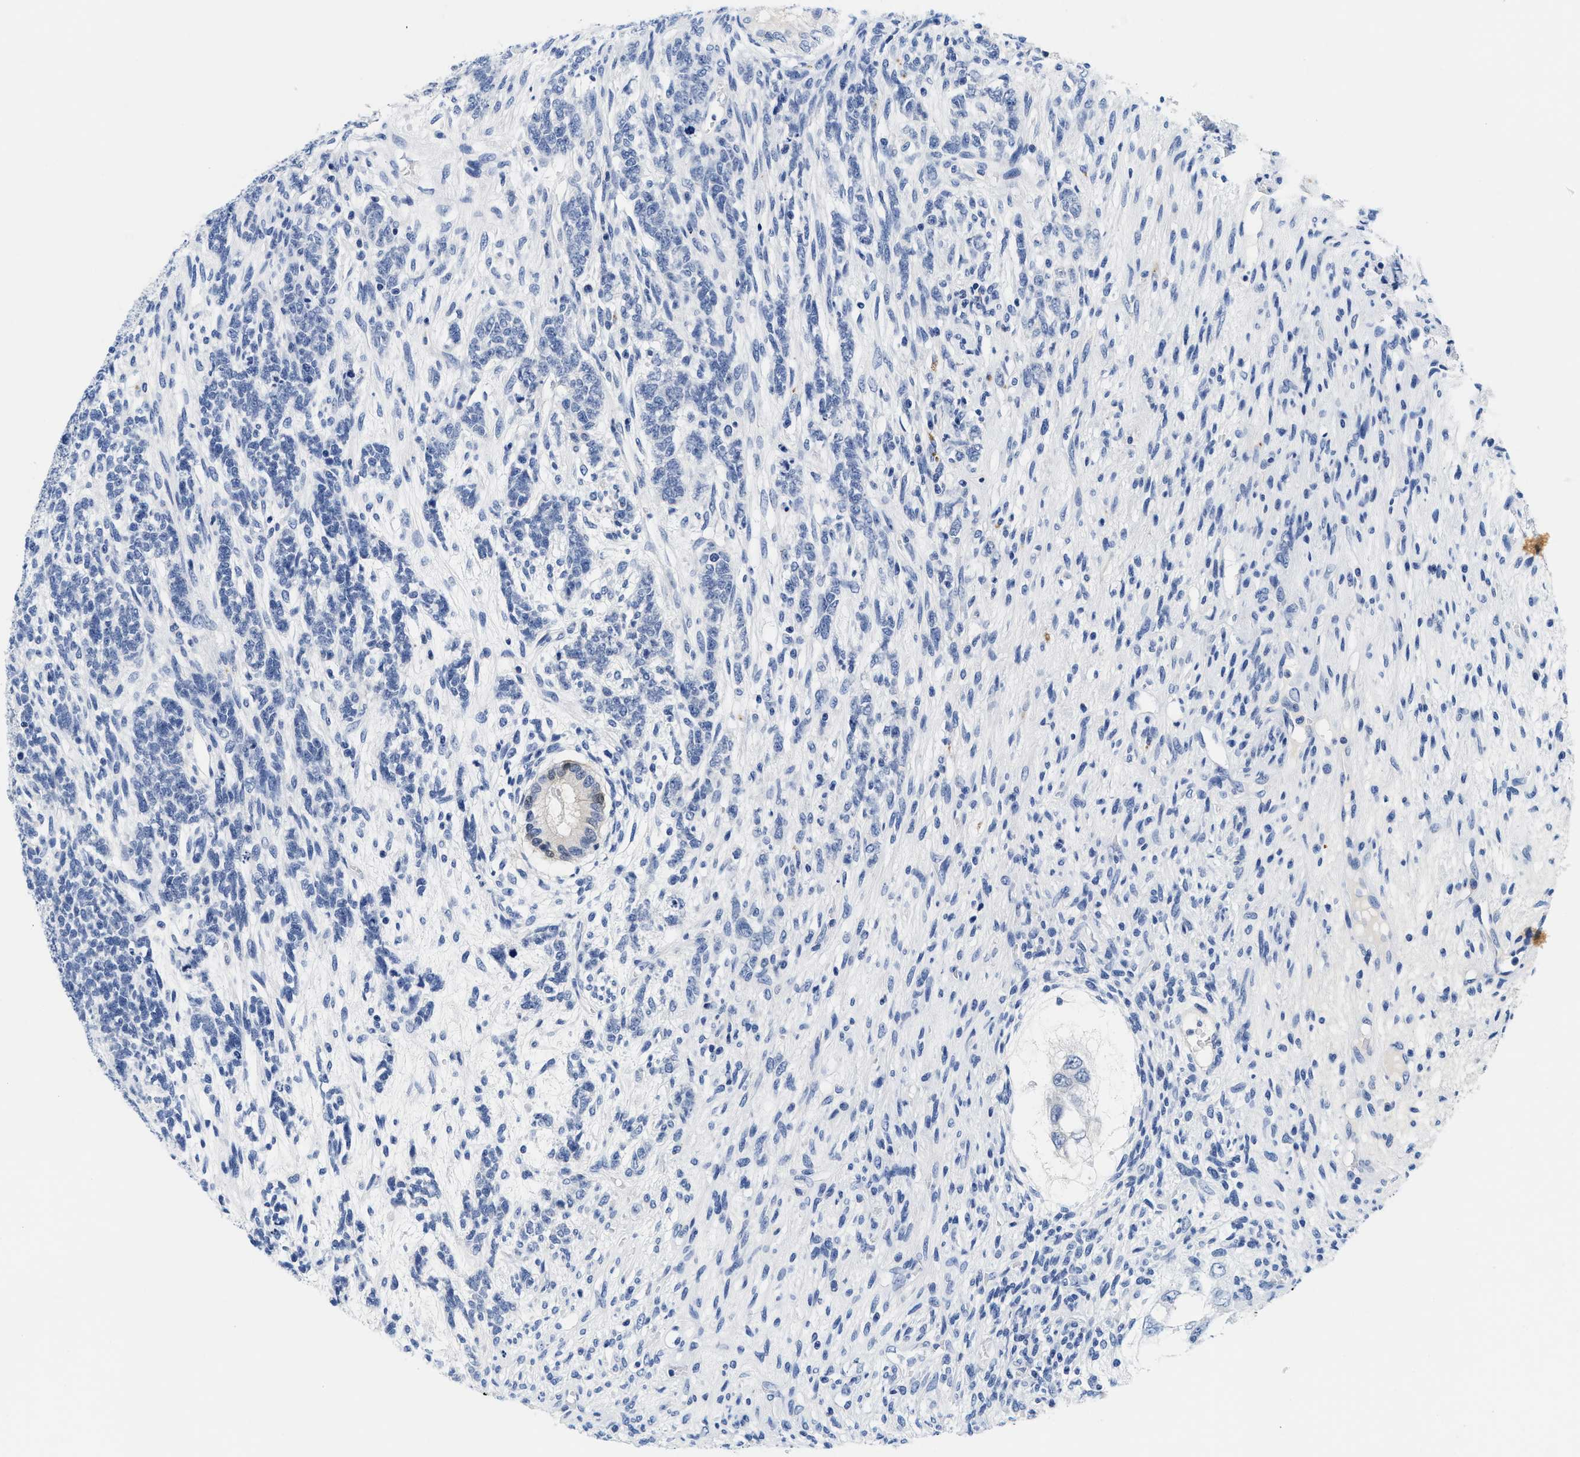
{"staining": {"intensity": "negative", "quantity": "none", "location": "none"}, "tissue": "testis cancer", "cell_type": "Tumor cells", "image_type": "cancer", "snomed": [{"axis": "morphology", "description": "Seminoma, NOS"}, {"axis": "topography", "description": "Testis"}], "caption": "This is a histopathology image of immunohistochemistry (IHC) staining of seminoma (testis), which shows no staining in tumor cells.", "gene": "TTC3", "patient": {"sex": "male", "age": 28}}